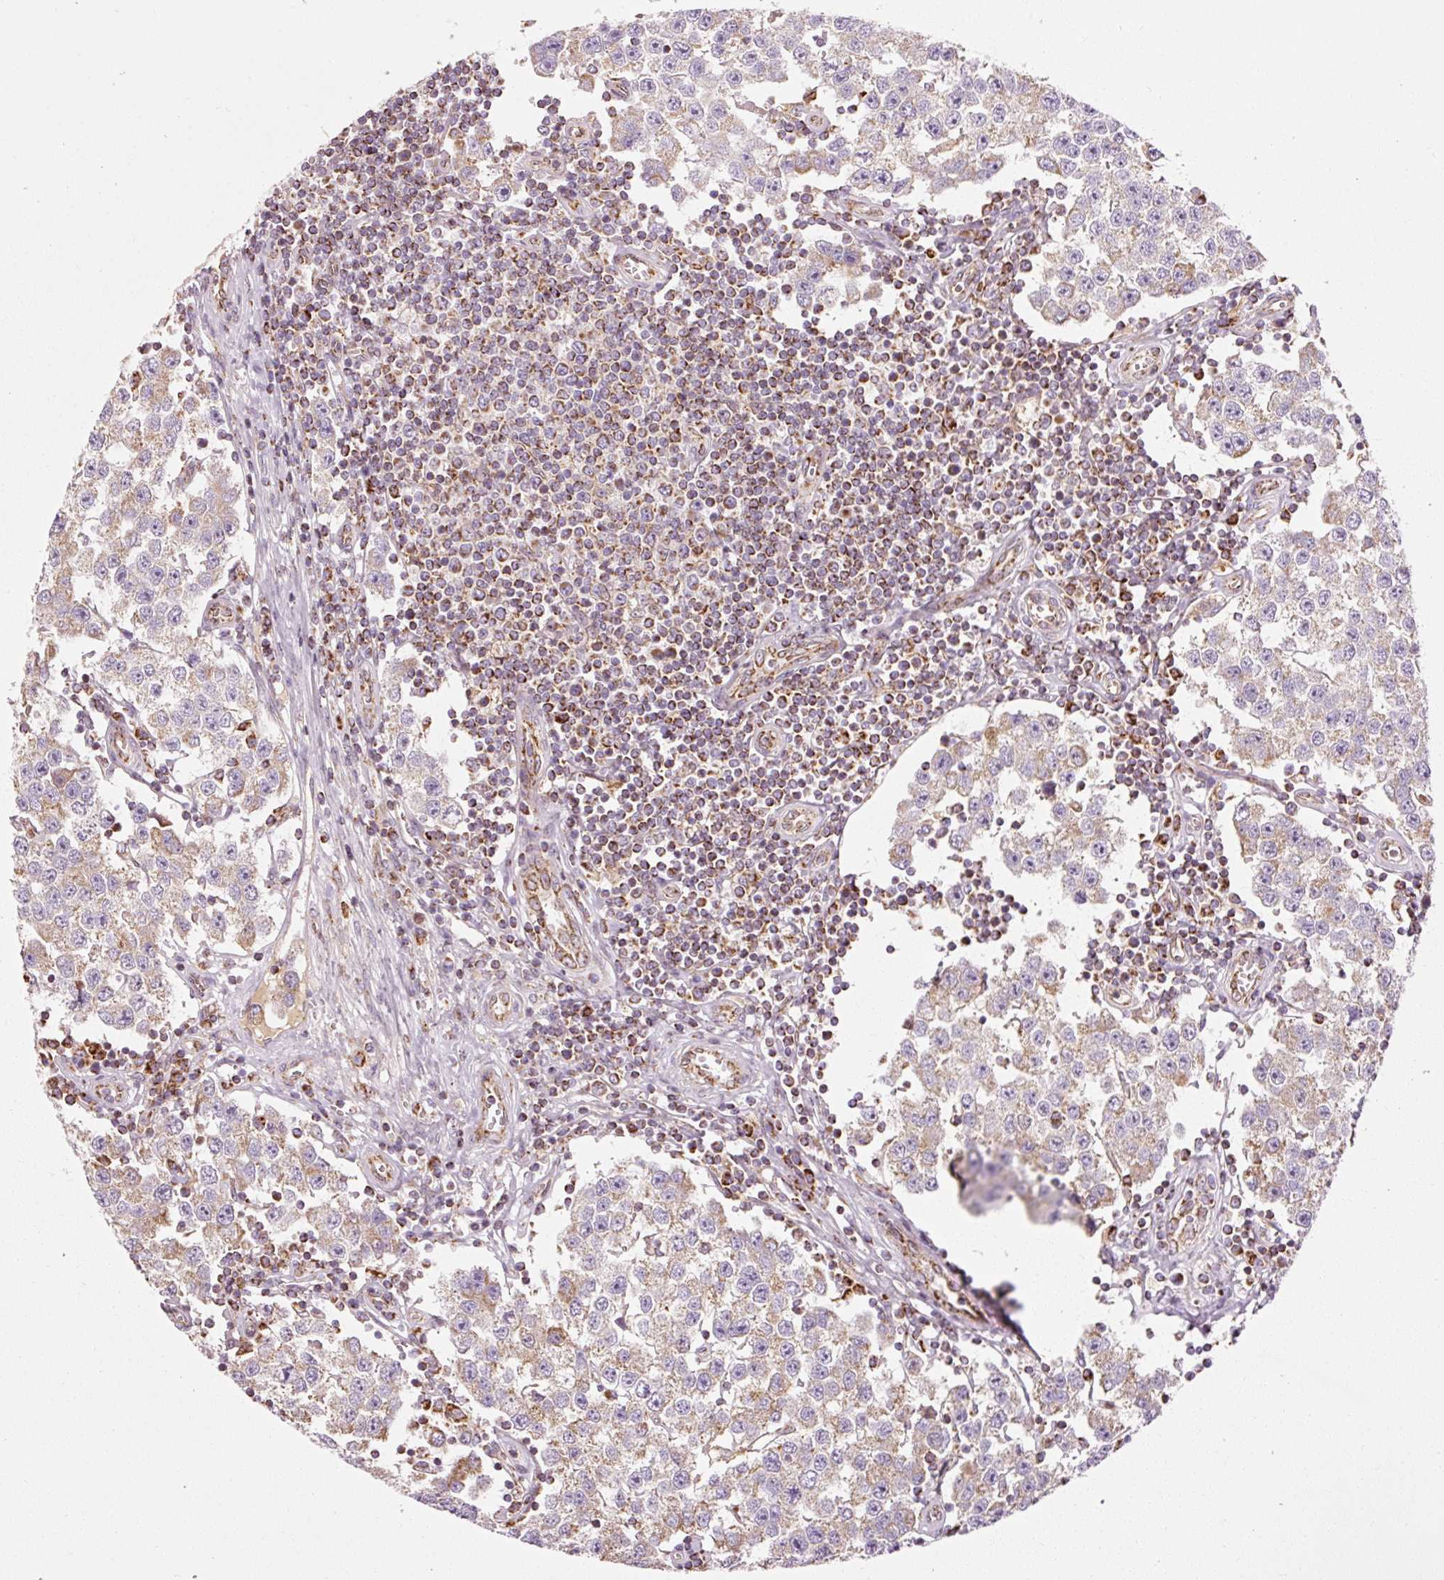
{"staining": {"intensity": "weak", "quantity": ">75%", "location": "cytoplasmic/membranous"}, "tissue": "testis cancer", "cell_type": "Tumor cells", "image_type": "cancer", "snomed": [{"axis": "morphology", "description": "Seminoma, NOS"}, {"axis": "topography", "description": "Testis"}], "caption": "About >75% of tumor cells in testis cancer (seminoma) exhibit weak cytoplasmic/membranous protein positivity as visualized by brown immunohistochemical staining.", "gene": "NDUFB4", "patient": {"sex": "male", "age": 34}}